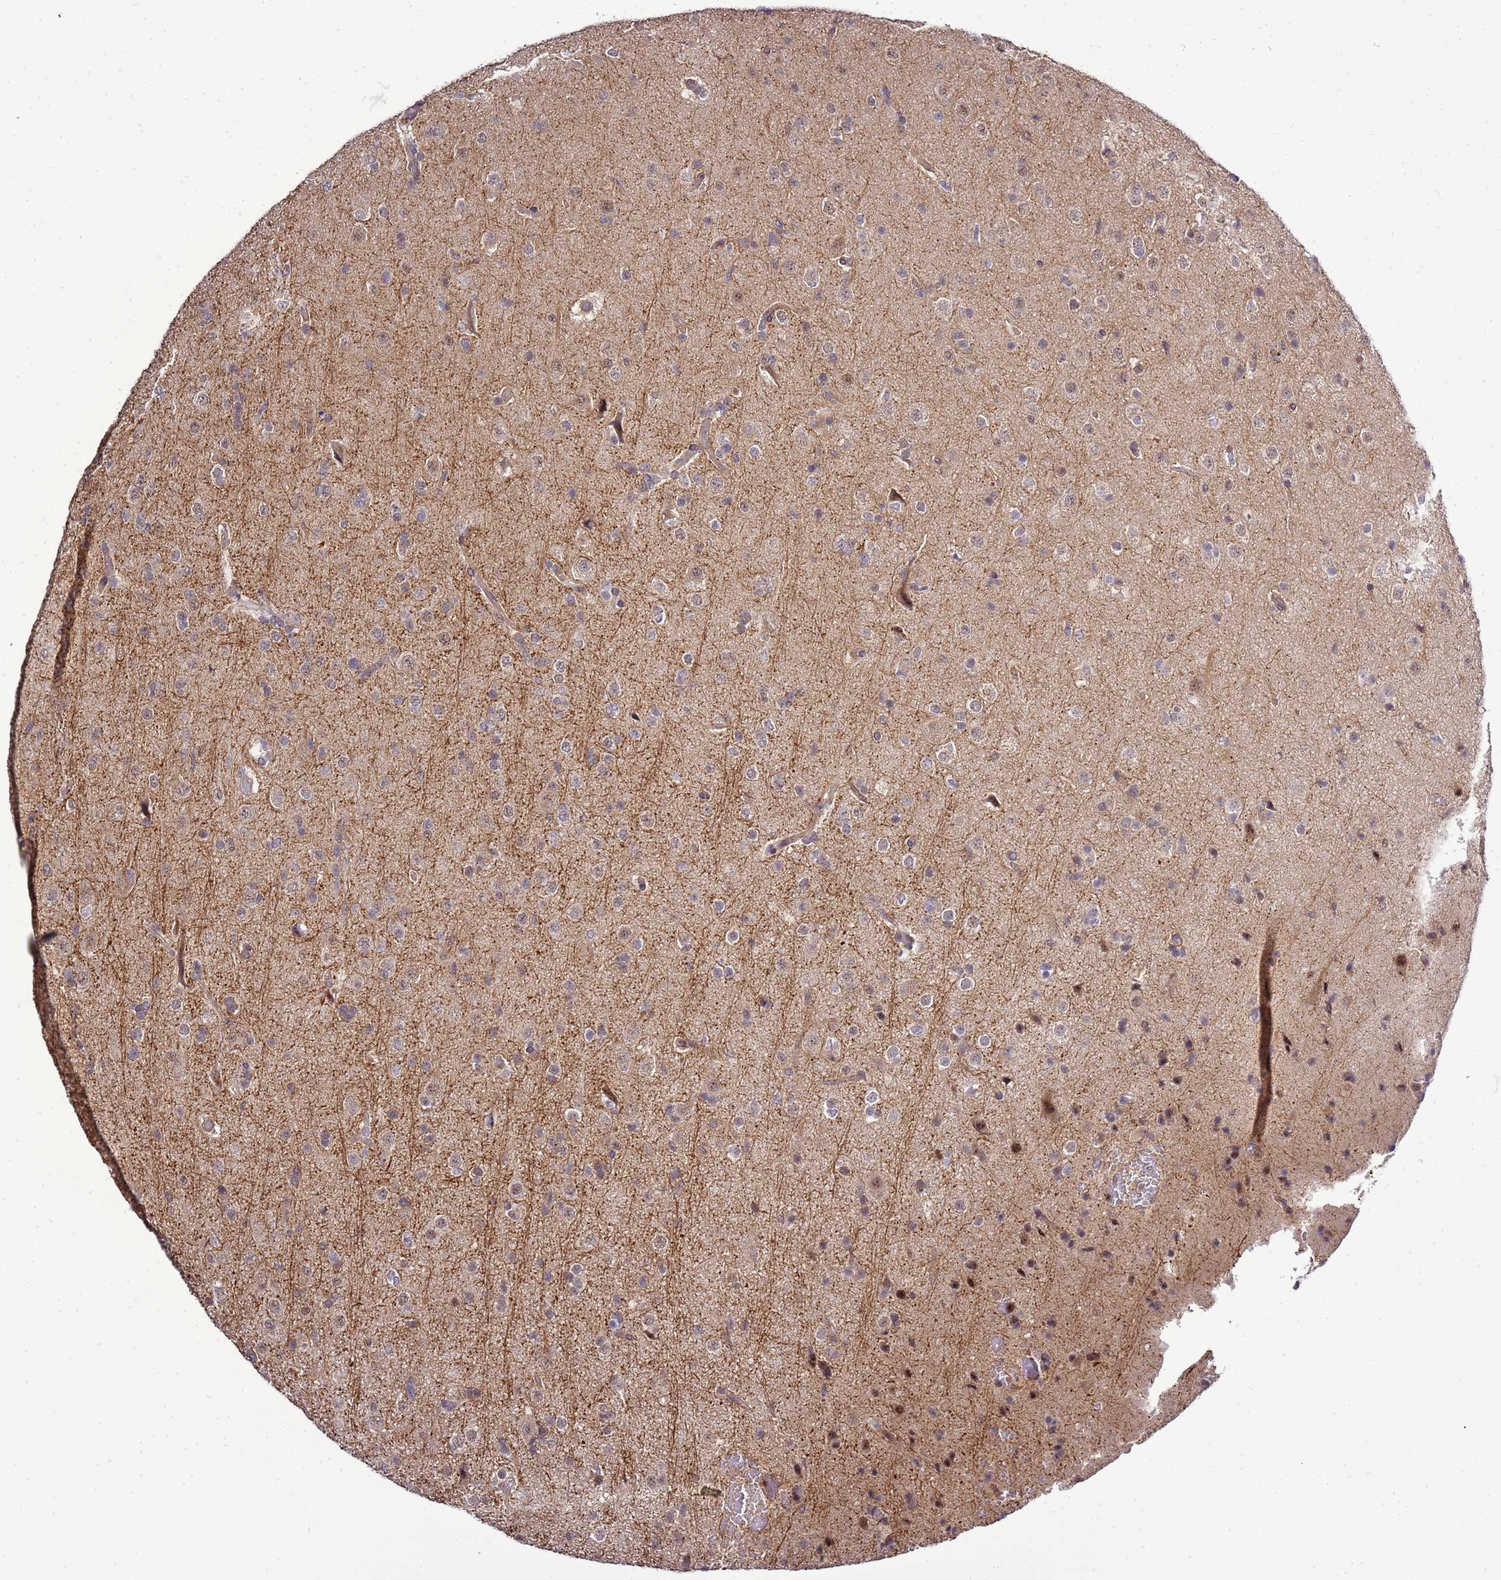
{"staining": {"intensity": "weak", "quantity": "<25%", "location": "nuclear"}, "tissue": "glioma", "cell_type": "Tumor cells", "image_type": "cancer", "snomed": [{"axis": "morphology", "description": "Glioma, malignant, Low grade"}, {"axis": "topography", "description": "Brain"}], "caption": "Malignant low-grade glioma was stained to show a protein in brown. There is no significant staining in tumor cells.", "gene": "GEN1", "patient": {"sex": "male", "age": 65}}